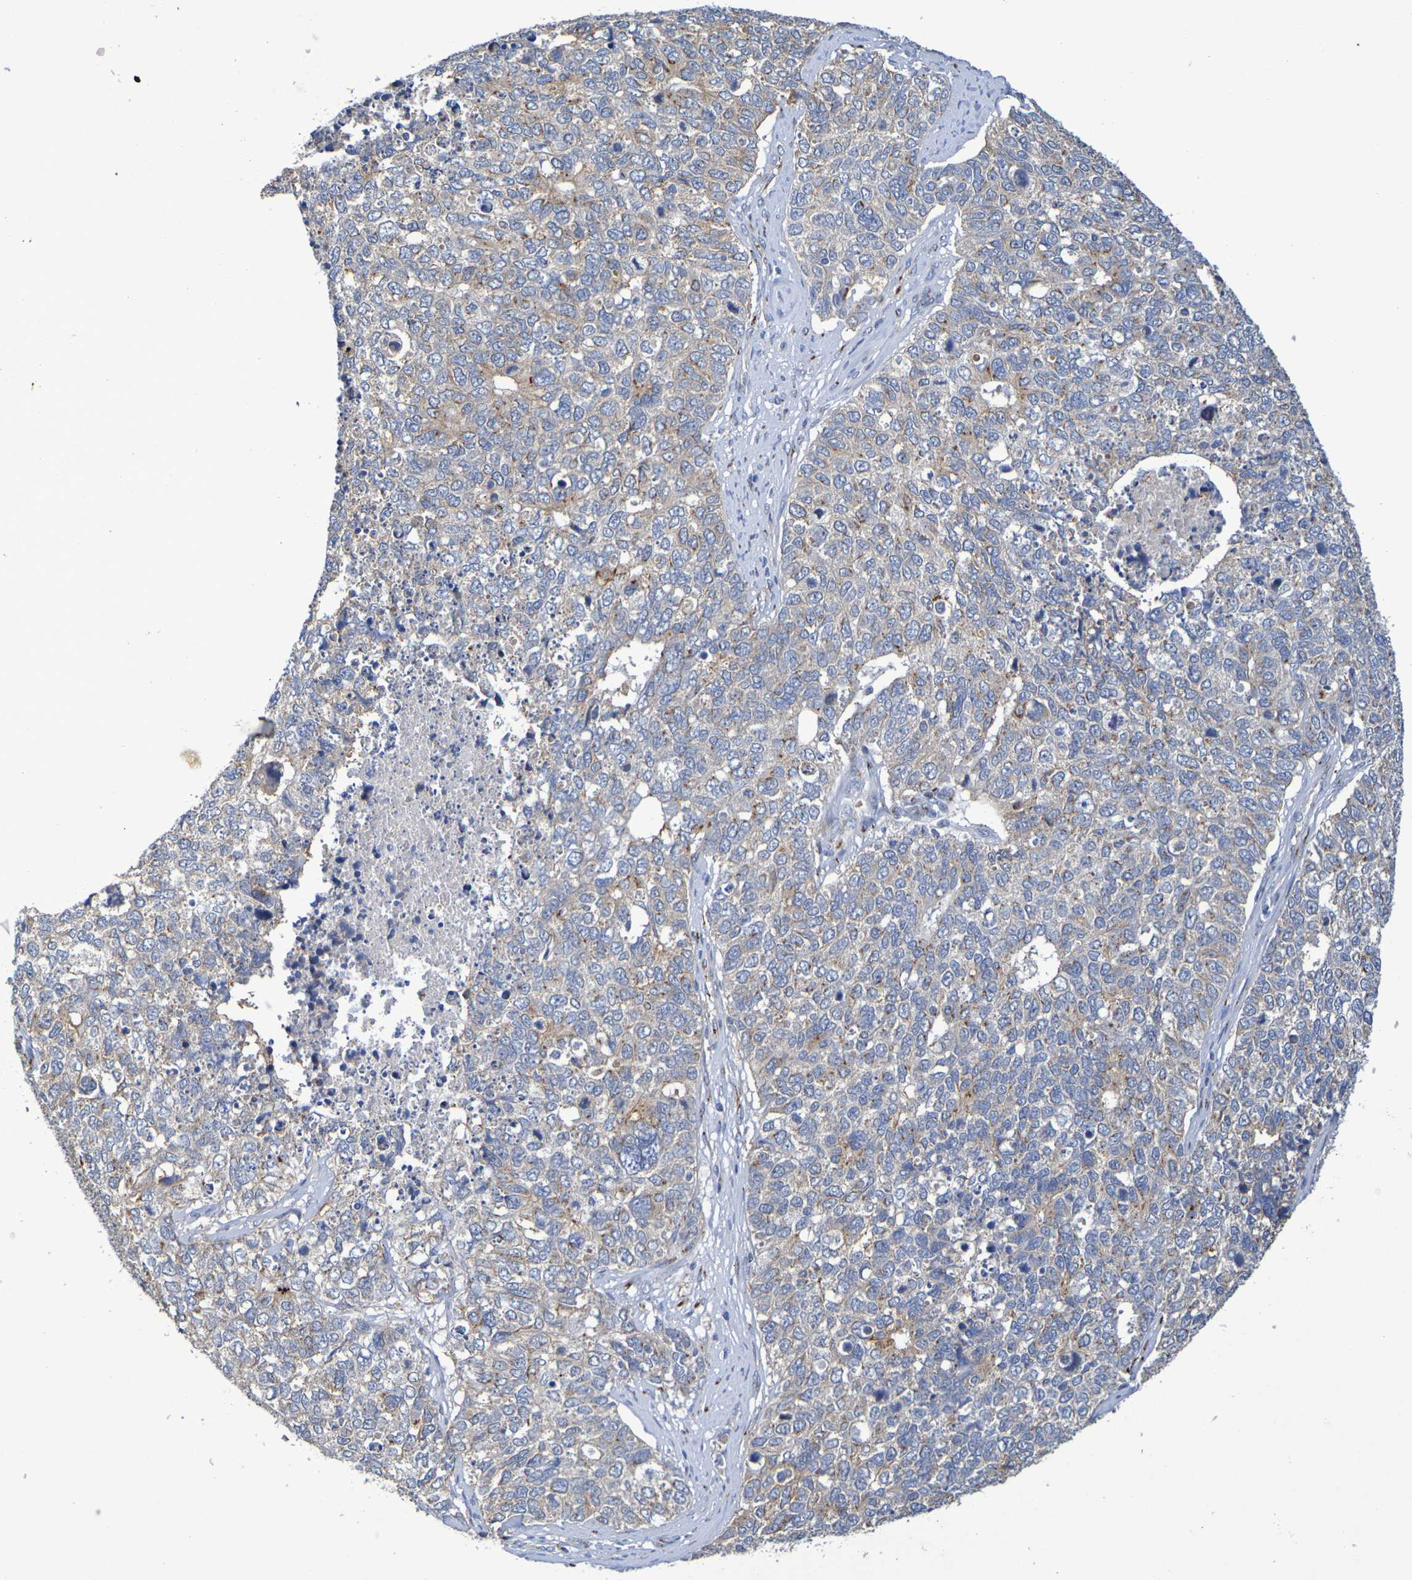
{"staining": {"intensity": "weak", "quantity": ">75%", "location": "cytoplasmic/membranous"}, "tissue": "cervical cancer", "cell_type": "Tumor cells", "image_type": "cancer", "snomed": [{"axis": "morphology", "description": "Squamous cell carcinoma, NOS"}, {"axis": "topography", "description": "Cervix"}], "caption": "Protein staining exhibits weak cytoplasmic/membranous expression in approximately >75% of tumor cells in cervical cancer (squamous cell carcinoma). The staining was performed using DAB to visualize the protein expression in brown, while the nuclei were stained in blue with hematoxylin (Magnification: 20x).", "gene": "DCP2", "patient": {"sex": "female", "age": 63}}